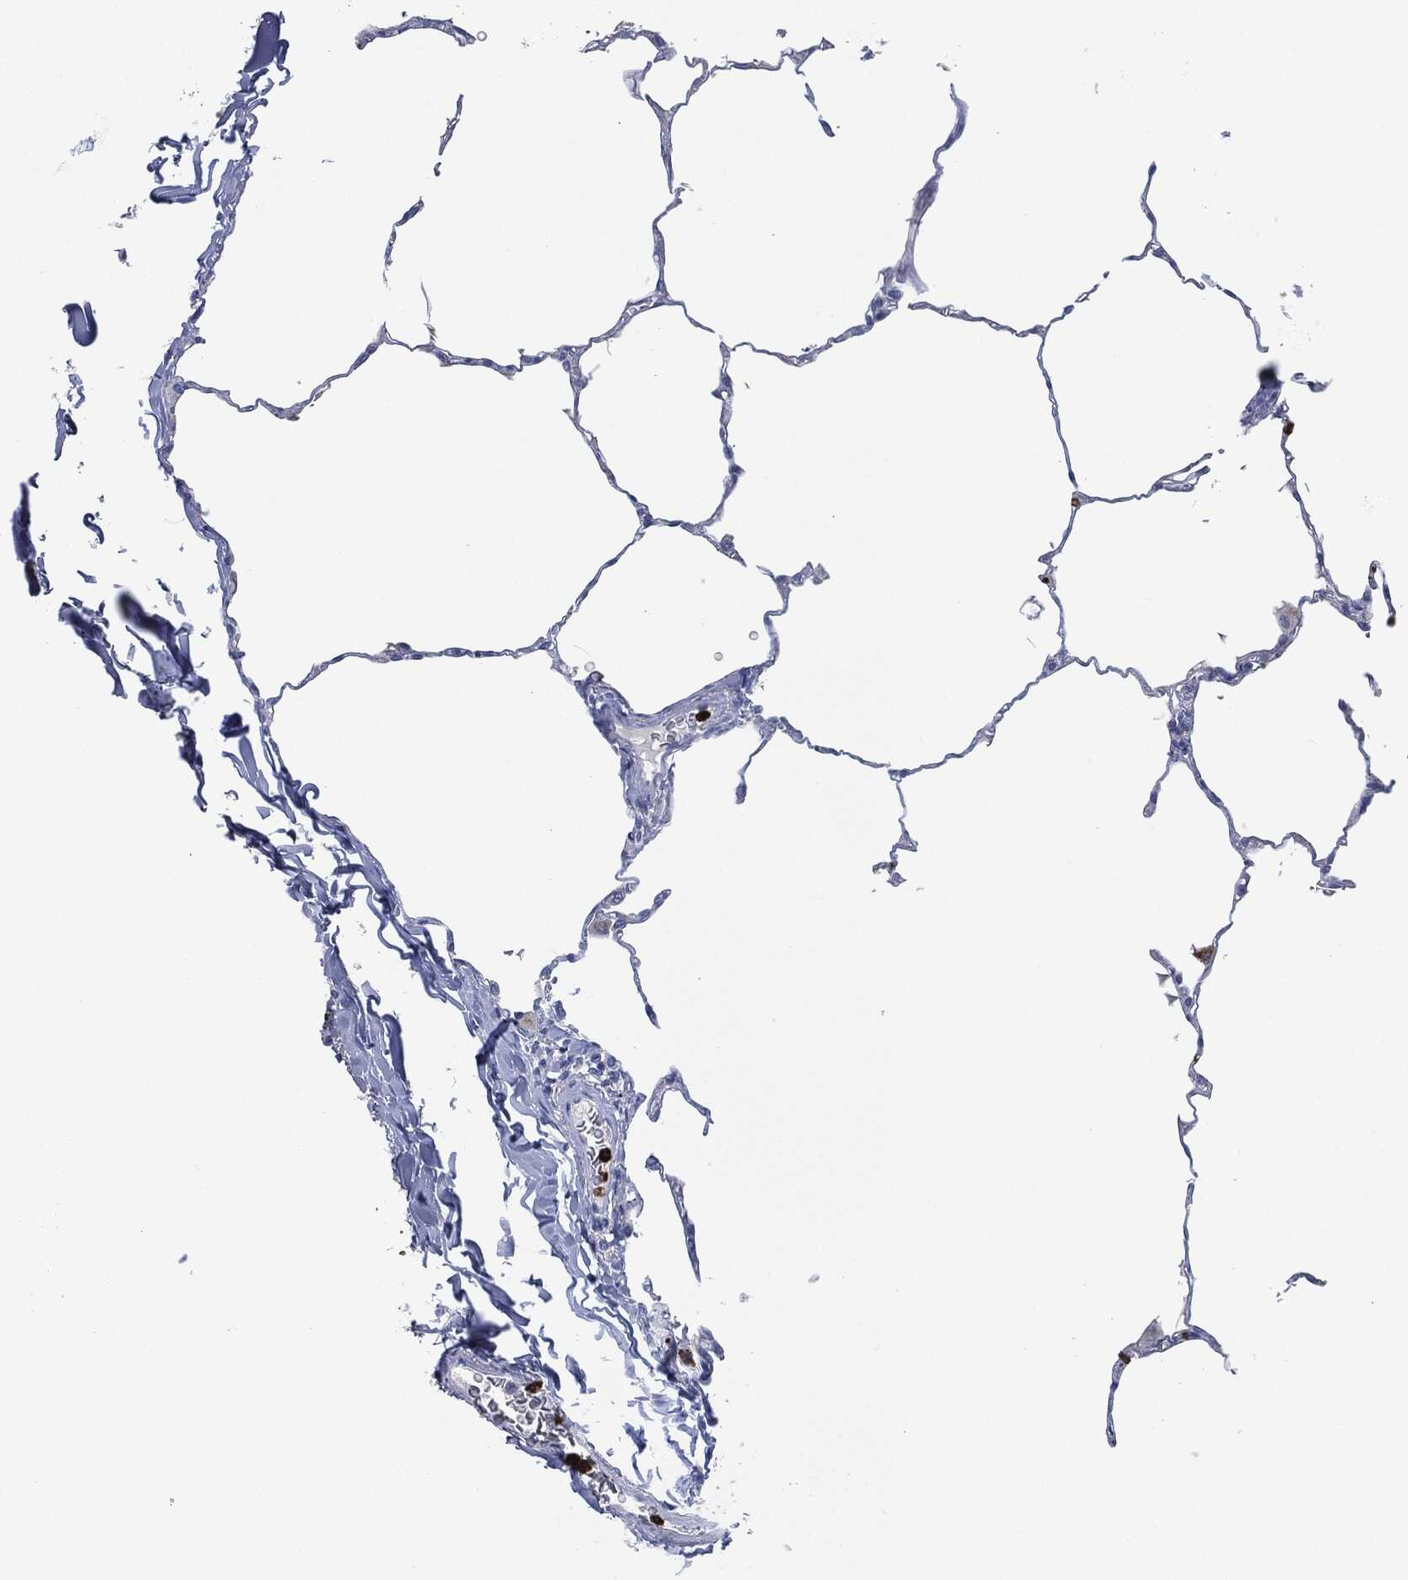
{"staining": {"intensity": "negative", "quantity": "none", "location": "none"}, "tissue": "lung", "cell_type": "Alveolar cells", "image_type": "normal", "snomed": [{"axis": "morphology", "description": "Normal tissue, NOS"}, {"axis": "morphology", "description": "Adenocarcinoma, metastatic, NOS"}, {"axis": "topography", "description": "Lung"}], "caption": "Protein analysis of unremarkable lung reveals no significant expression in alveolar cells. (Brightfield microscopy of DAB IHC at high magnification).", "gene": "CEACAM8", "patient": {"sex": "male", "age": 45}}